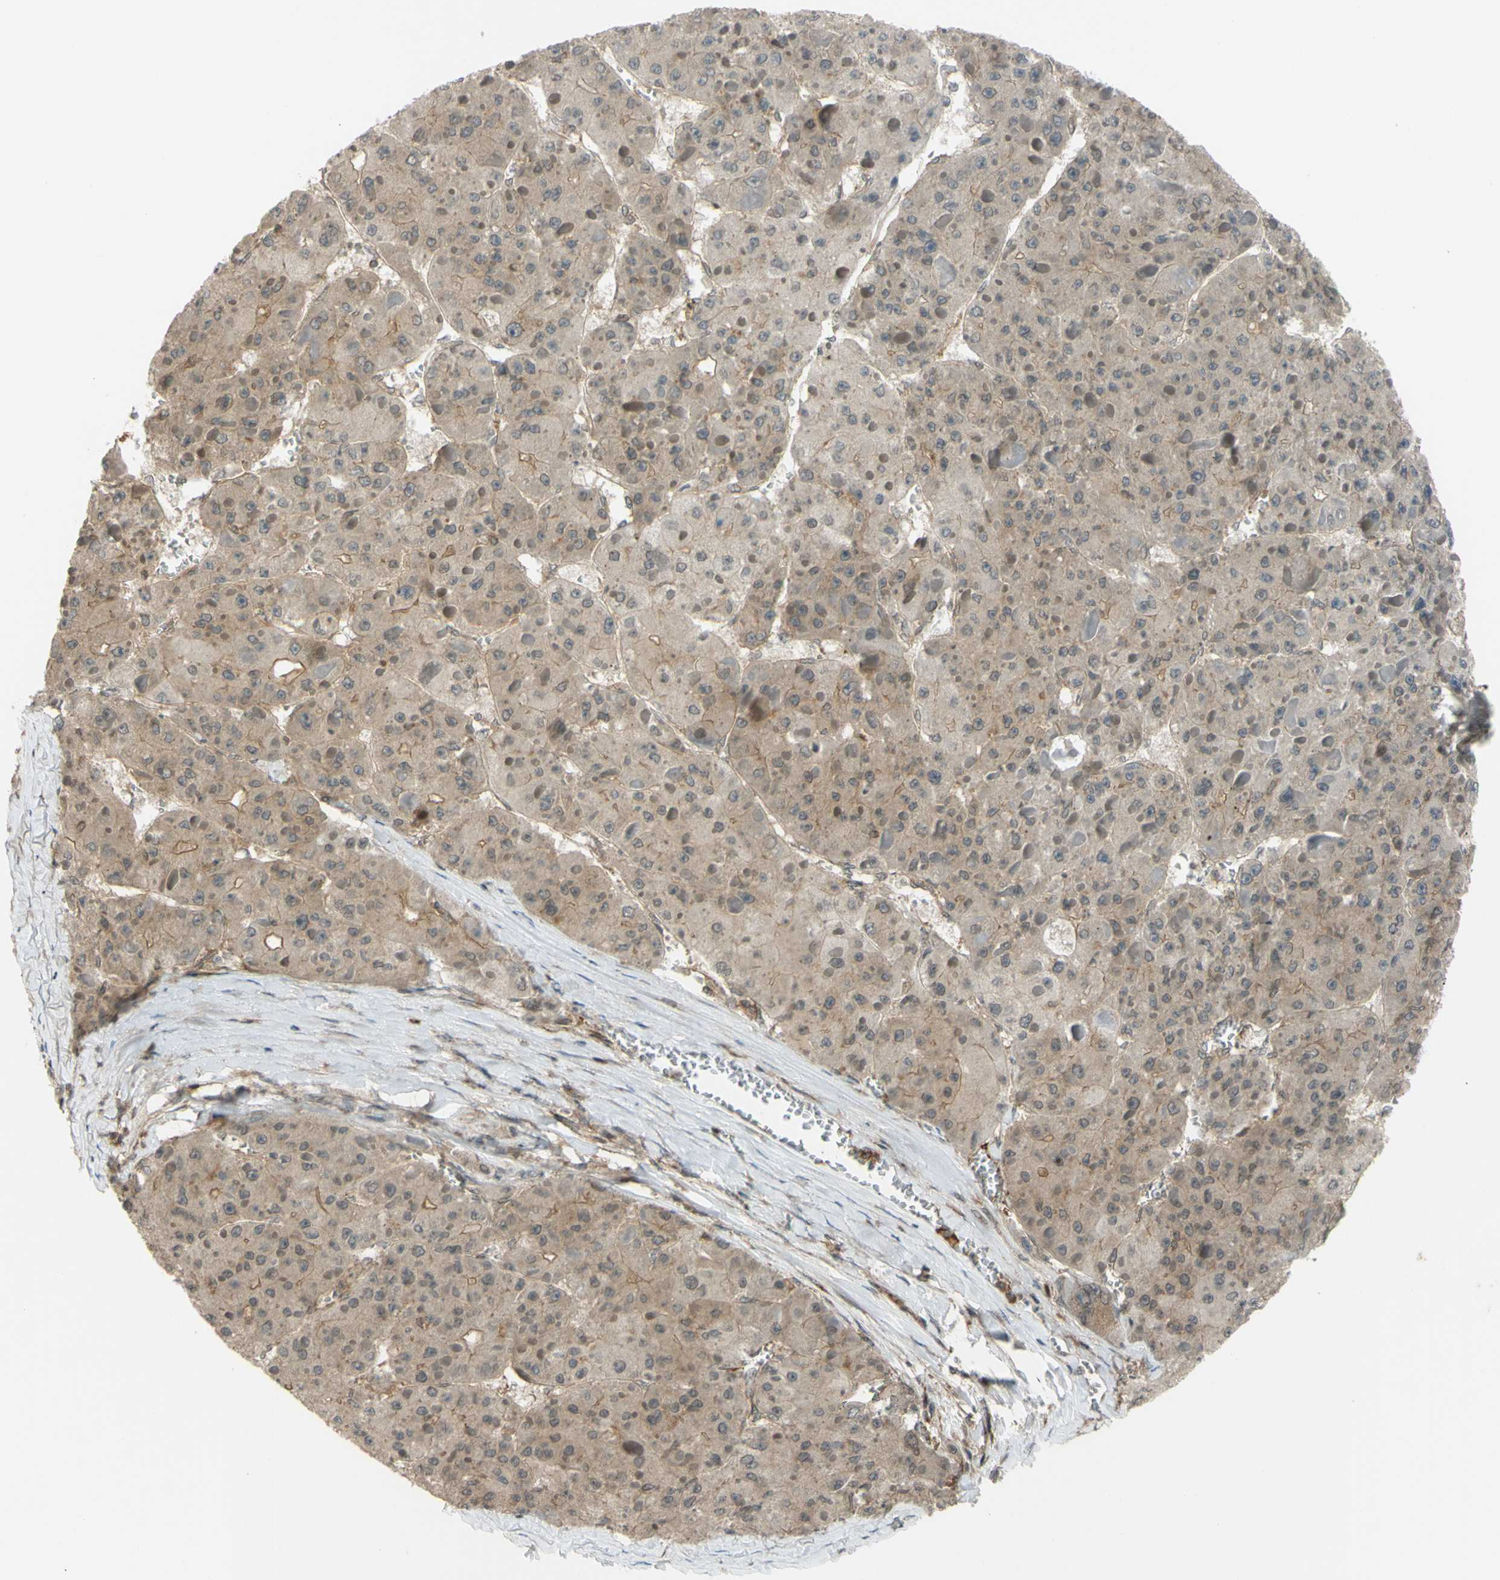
{"staining": {"intensity": "weak", "quantity": "25%-75%", "location": "cytoplasmic/membranous,nuclear"}, "tissue": "liver cancer", "cell_type": "Tumor cells", "image_type": "cancer", "snomed": [{"axis": "morphology", "description": "Carcinoma, Hepatocellular, NOS"}, {"axis": "topography", "description": "Liver"}], "caption": "Immunohistochemical staining of hepatocellular carcinoma (liver) demonstrates low levels of weak cytoplasmic/membranous and nuclear staining in about 25%-75% of tumor cells. (brown staining indicates protein expression, while blue staining denotes nuclei).", "gene": "FLII", "patient": {"sex": "female", "age": 73}}